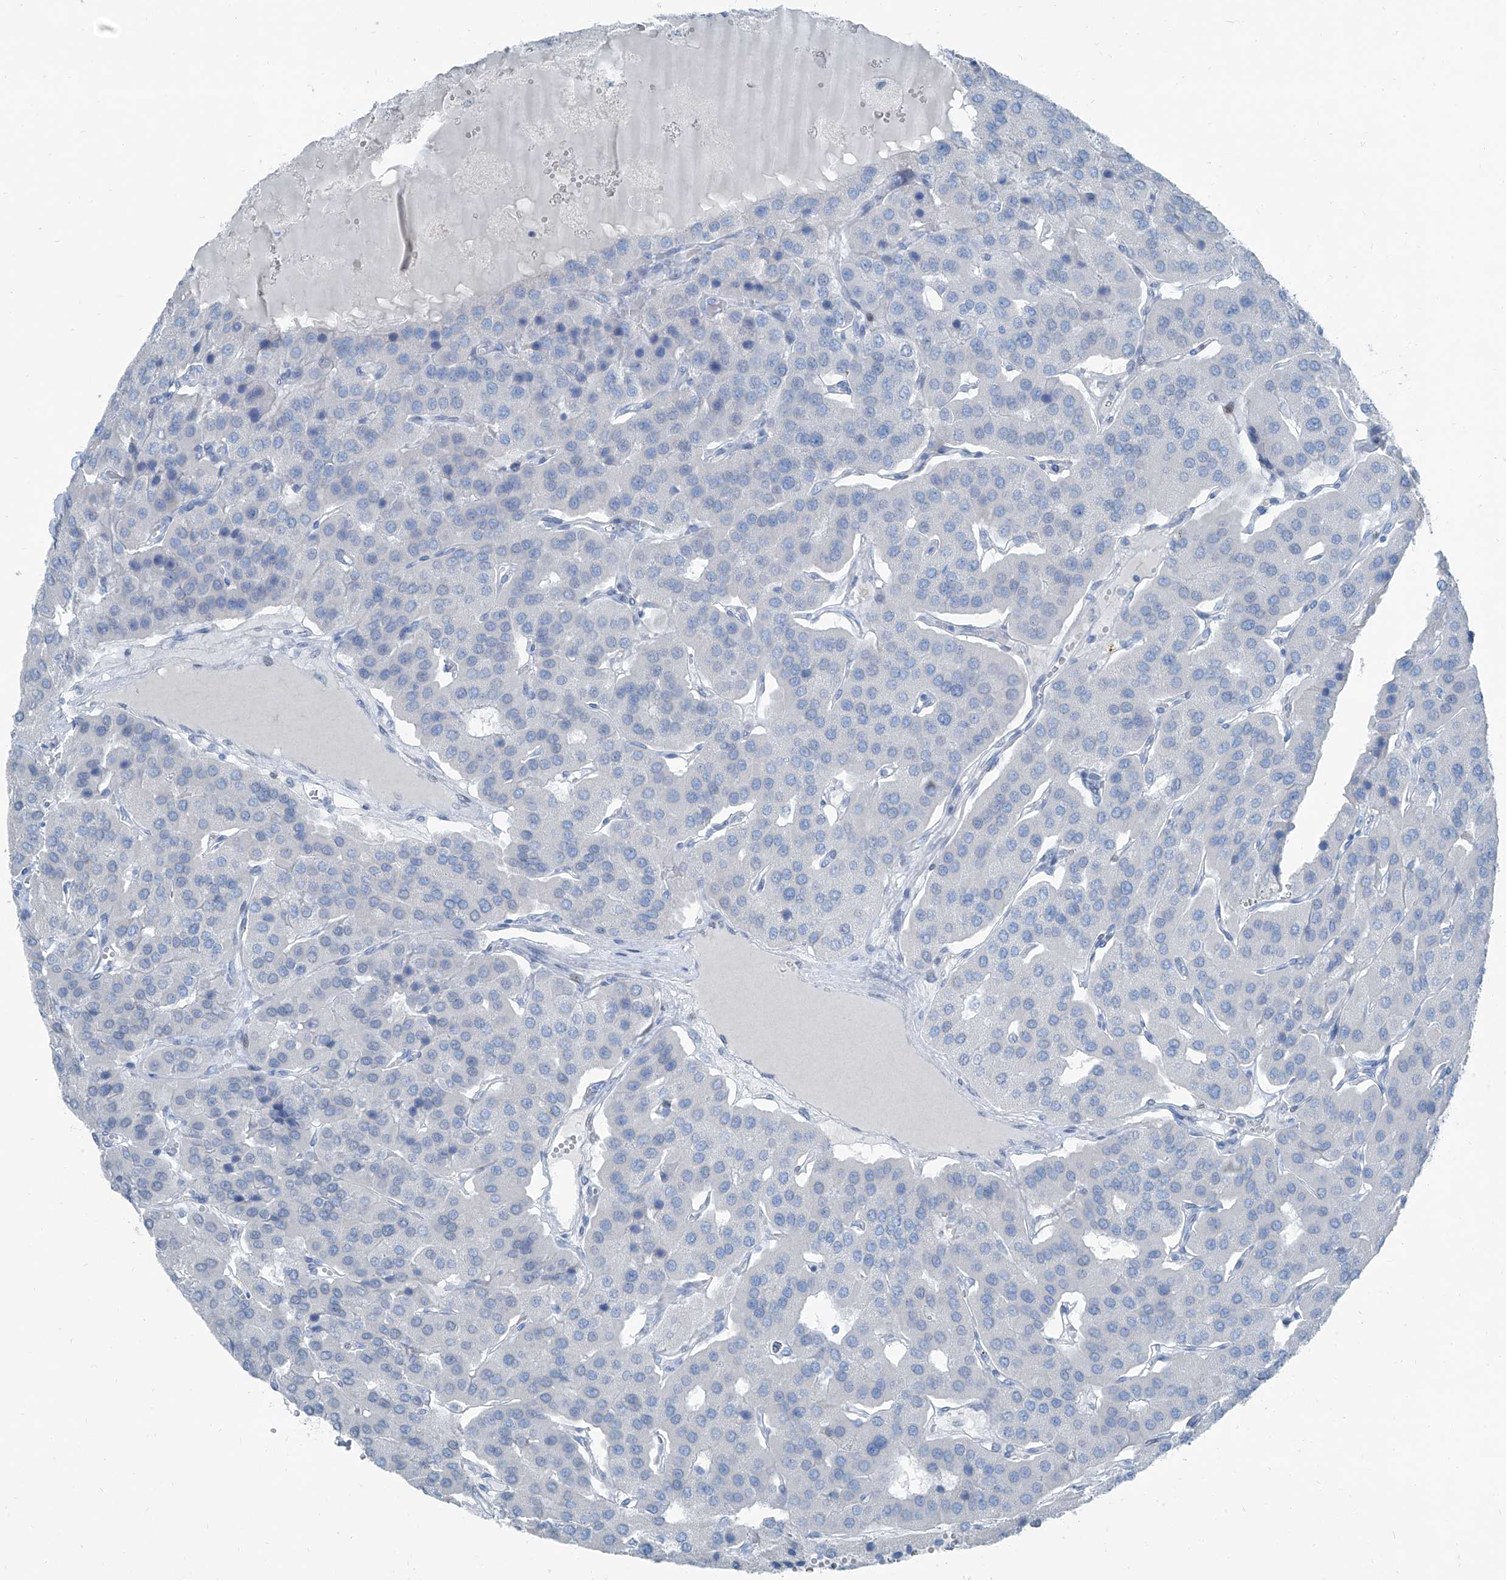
{"staining": {"intensity": "negative", "quantity": "none", "location": "none"}, "tissue": "parathyroid gland", "cell_type": "Glandular cells", "image_type": "normal", "snomed": [{"axis": "morphology", "description": "Normal tissue, NOS"}, {"axis": "morphology", "description": "Adenoma, NOS"}, {"axis": "topography", "description": "Parathyroid gland"}], "caption": "A micrograph of parathyroid gland stained for a protein reveals no brown staining in glandular cells.", "gene": "RGN", "patient": {"sex": "female", "age": 86}}